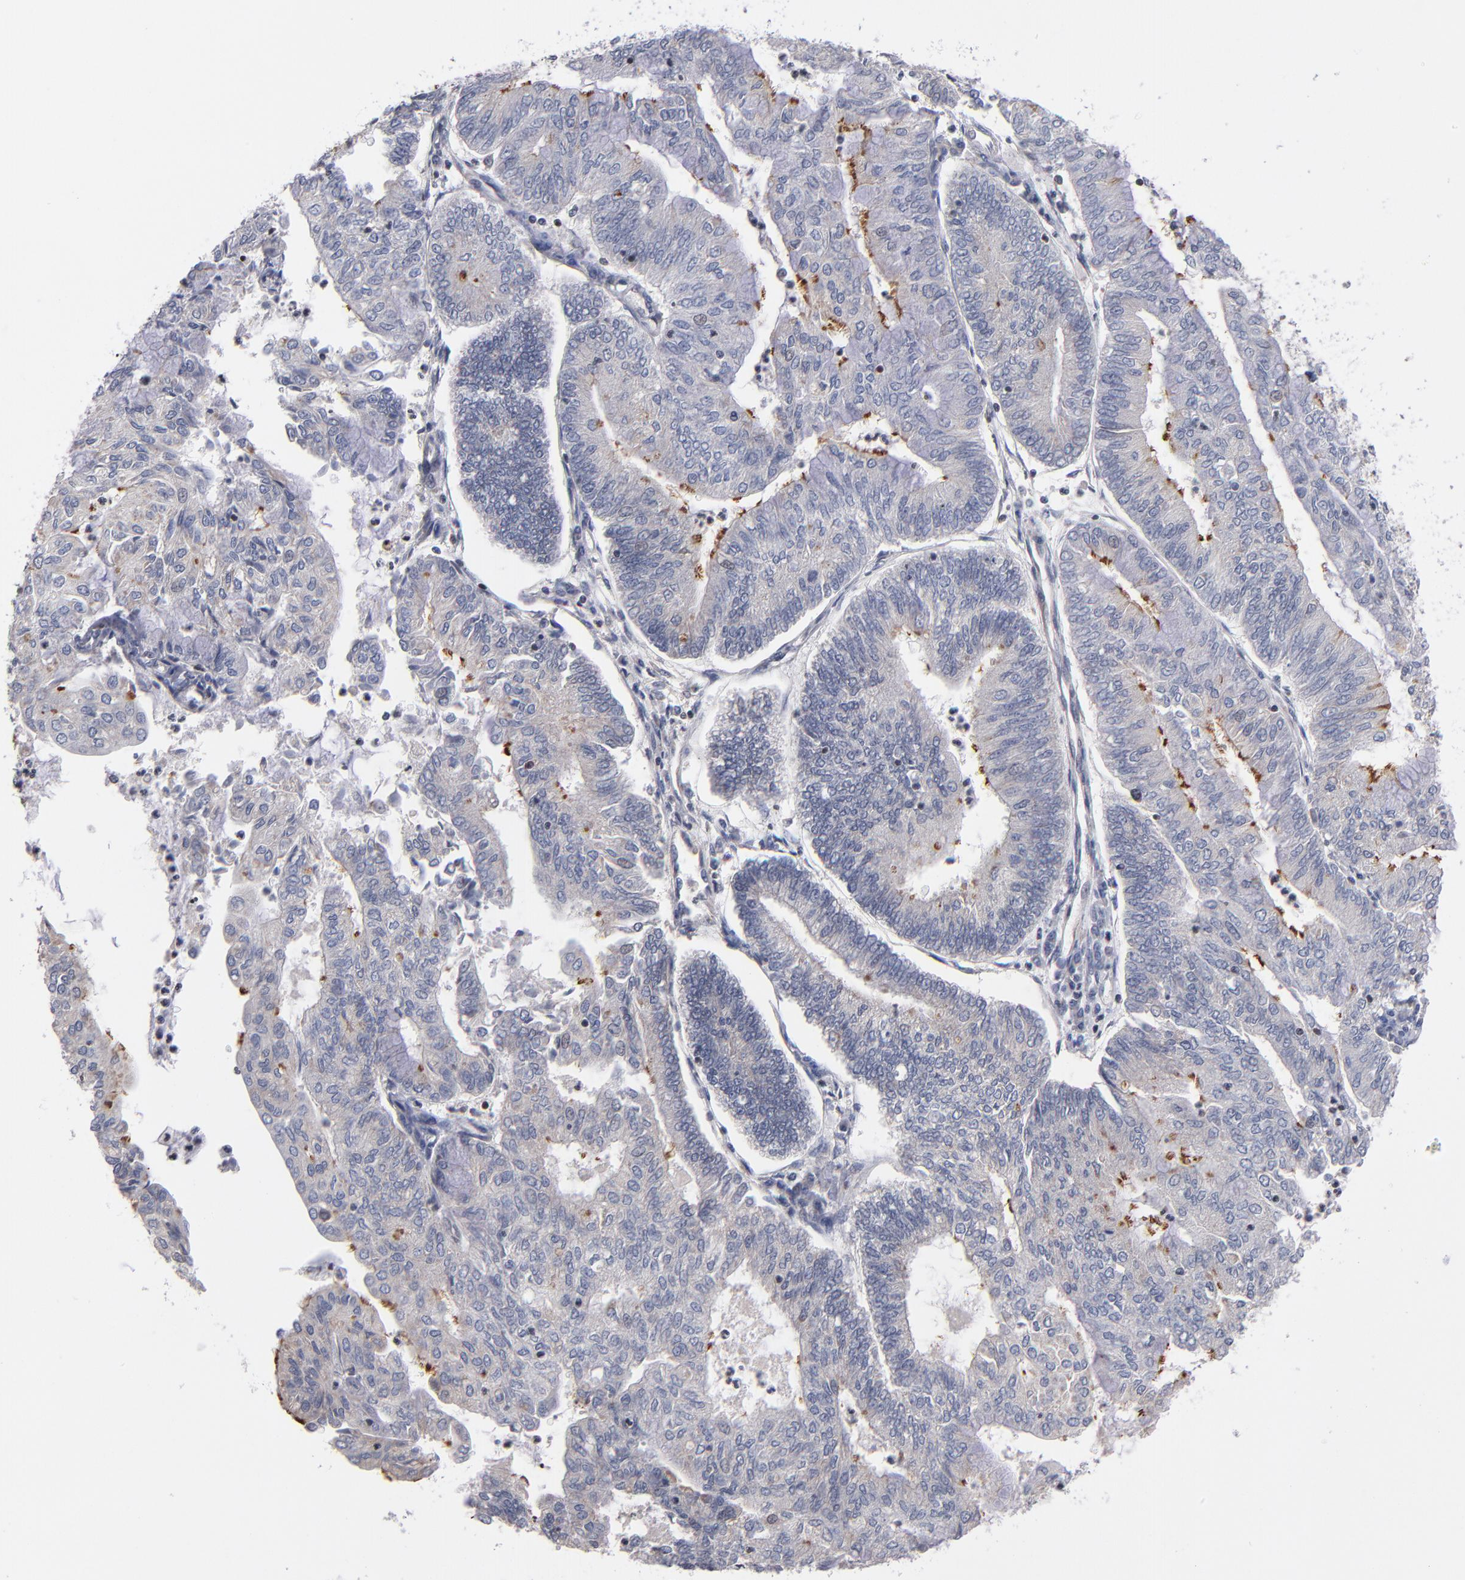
{"staining": {"intensity": "negative", "quantity": "none", "location": "none"}, "tissue": "endometrial cancer", "cell_type": "Tumor cells", "image_type": "cancer", "snomed": [{"axis": "morphology", "description": "Adenocarcinoma, NOS"}, {"axis": "topography", "description": "Endometrium"}], "caption": "Immunohistochemical staining of human endometrial adenocarcinoma shows no significant expression in tumor cells.", "gene": "ODF2", "patient": {"sex": "female", "age": 59}}